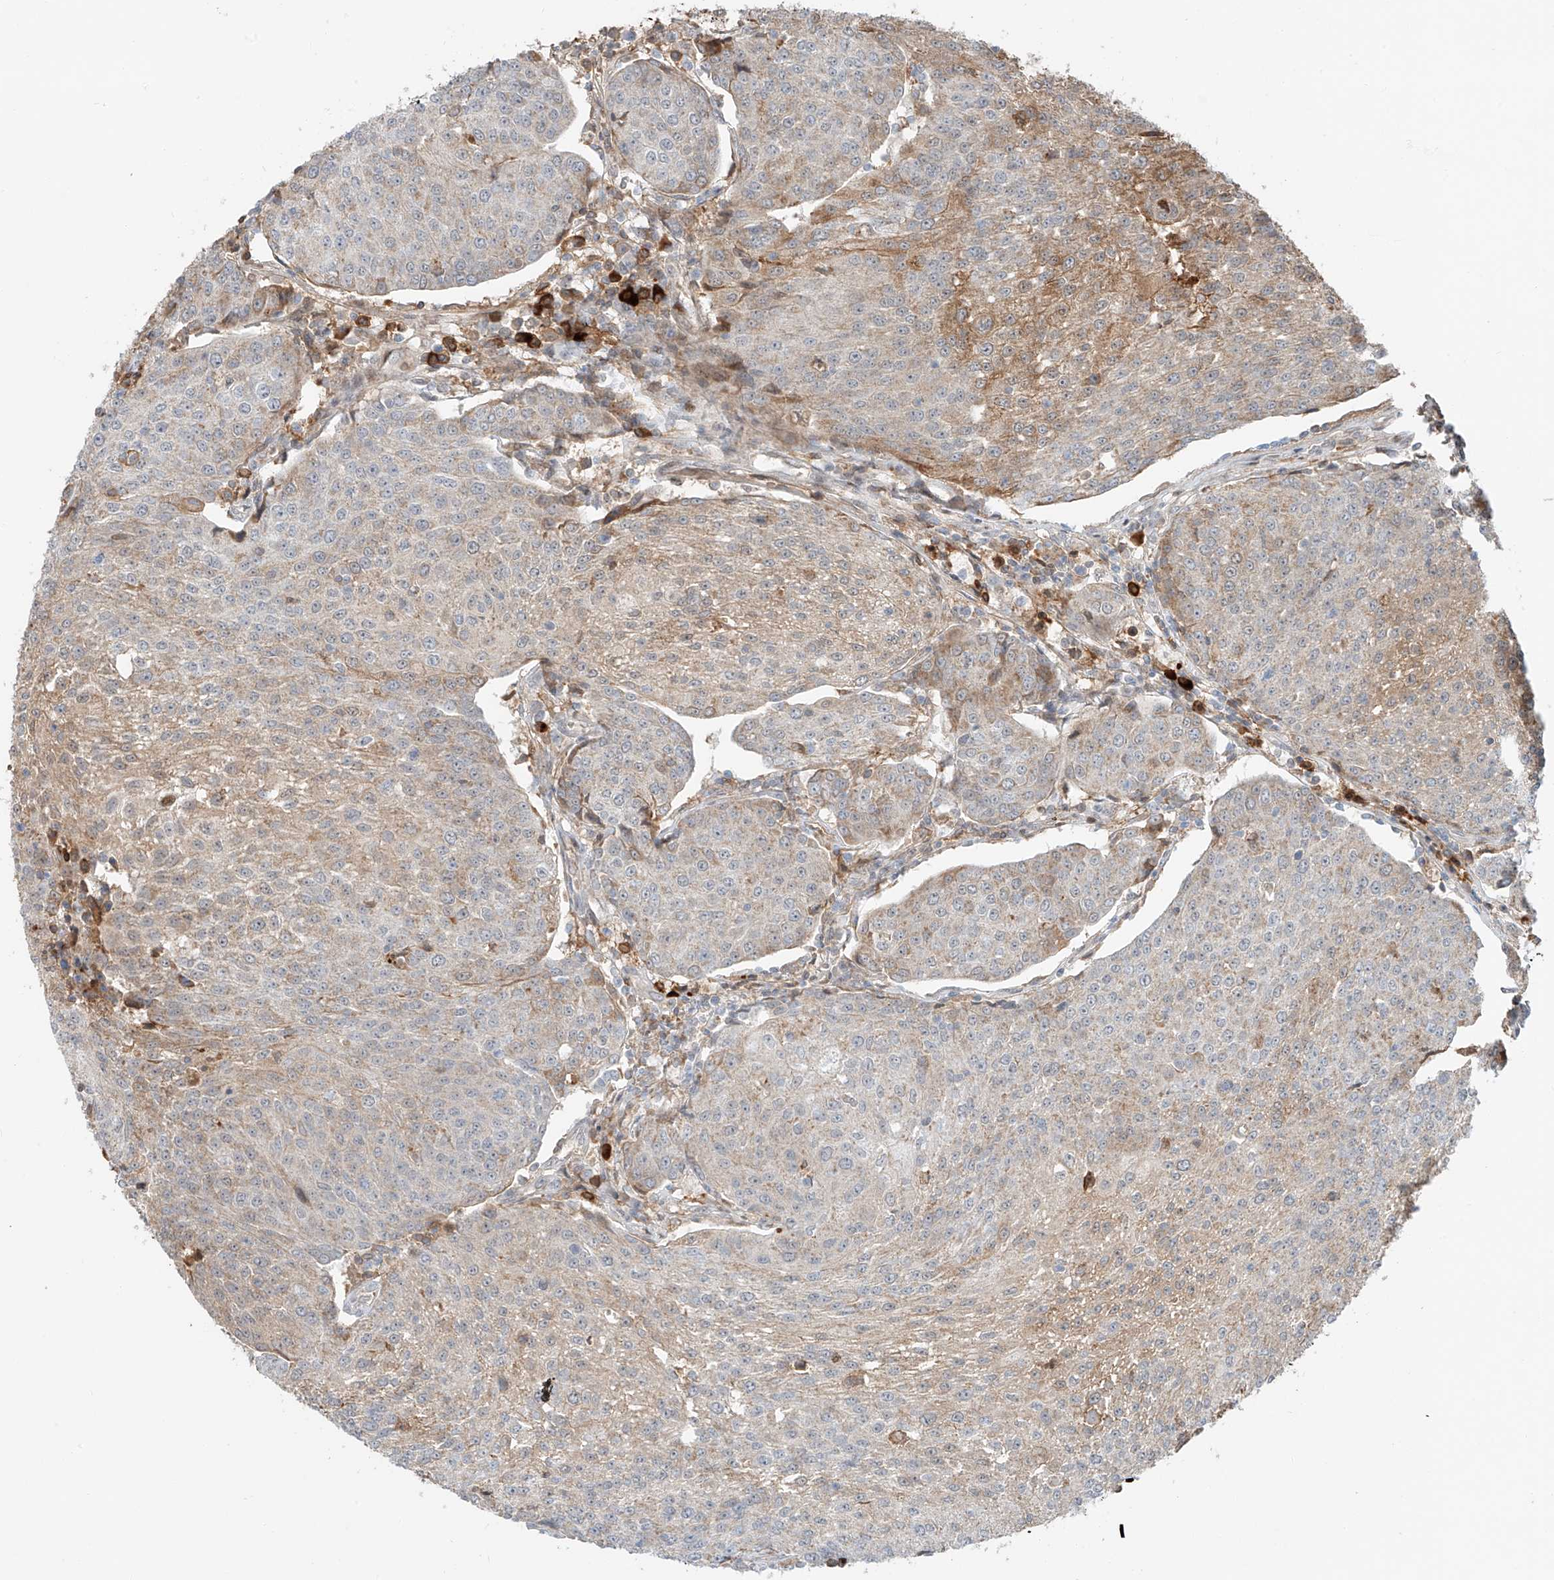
{"staining": {"intensity": "weak", "quantity": "25%-75%", "location": "cytoplasmic/membranous"}, "tissue": "urothelial cancer", "cell_type": "Tumor cells", "image_type": "cancer", "snomed": [{"axis": "morphology", "description": "Urothelial carcinoma, High grade"}, {"axis": "topography", "description": "Urinary bladder"}], "caption": "High-grade urothelial carcinoma stained for a protein (brown) reveals weak cytoplasmic/membranous positive positivity in about 25%-75% of tumor cells.", "gene": "CEP162", "patient": {"sex": "female", "age": 85}}